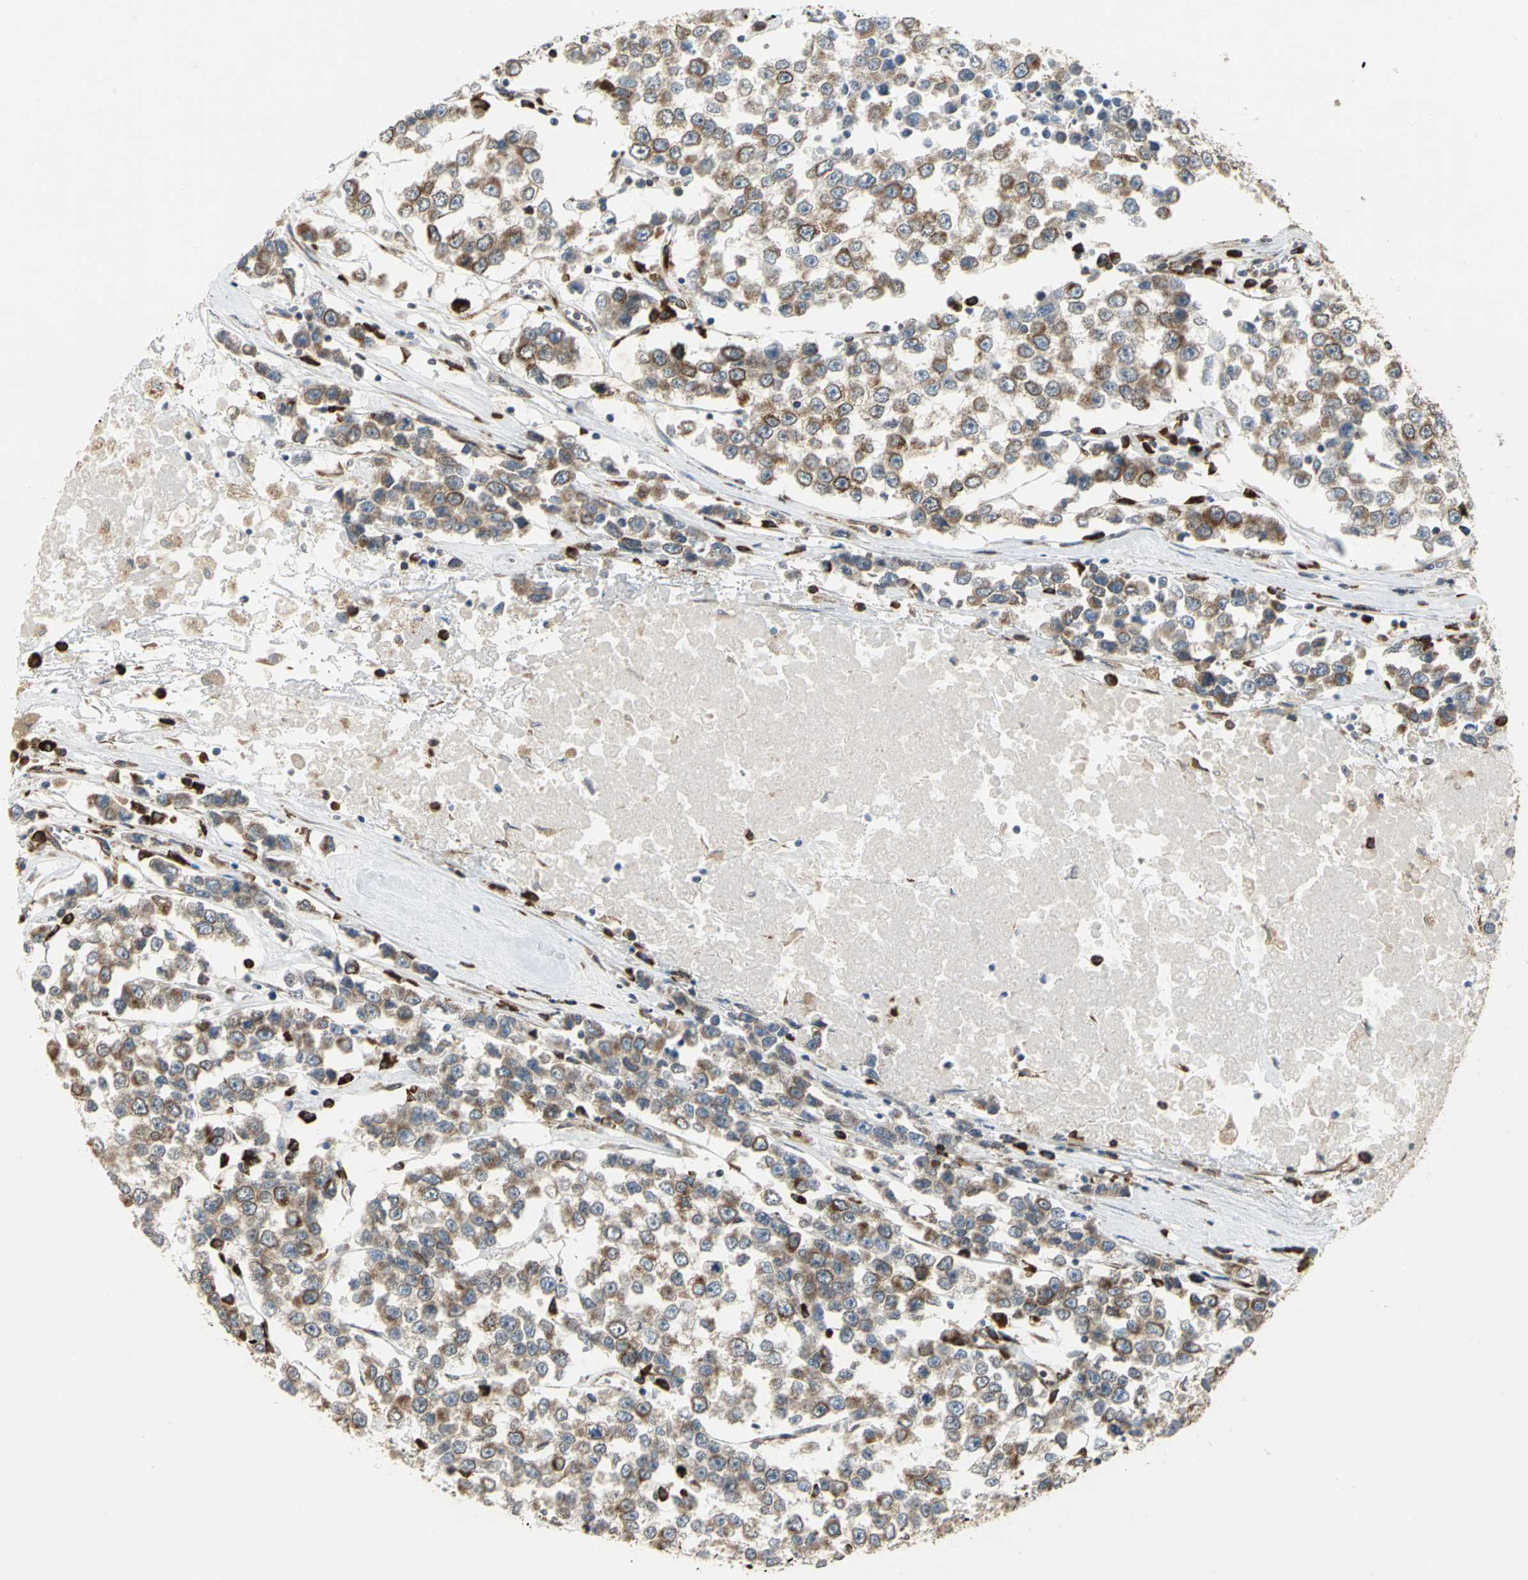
{"staining": {"intensity": "moderate", "quantity": ">75%", "location": "cytoplasmic/membranous"}, "tissue": "testis cancer", "cell_type": "Tumor cells", "image_type": "cancer", "snomed": [{"axis": "morphology", "description": "Seminoma, NOS"}, {"axis": "morphology", "description": "Carcinoma, Embryonal, NOS"}, {"axis": "topography", "description": "Testis"}], "caption": "Testis cancer (seminoma) was stained to show a protein in brown. There is medium levels of moderate cytoplasmic/membranous staining in approximately >75% of tumor cells. (brown staining indicates protein expression, while blue staining denotes nuclei).", "gene": "SYVN1", "patient": {"sex": "male", "age": 52}}